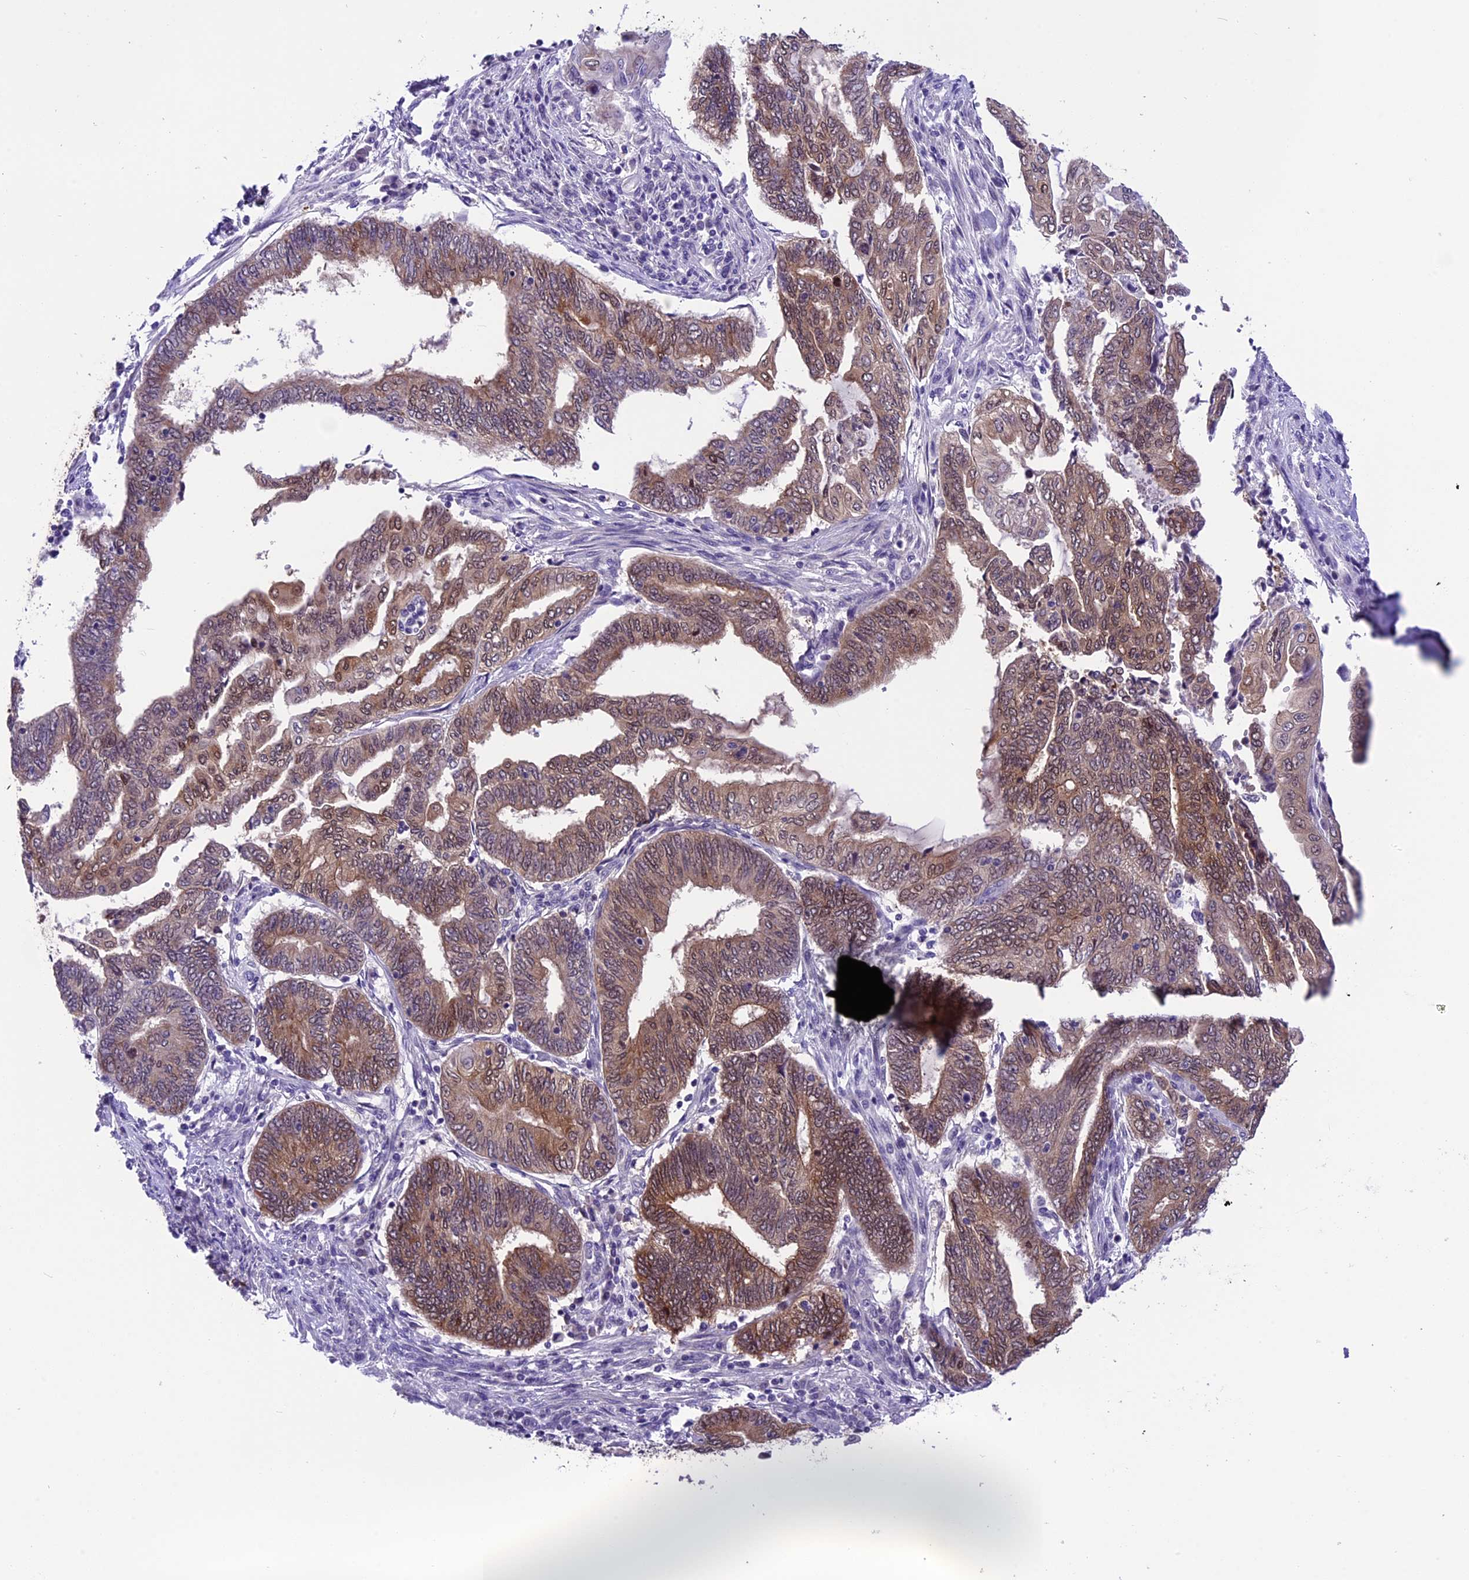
{"staining": {"intensity": "weak", "quantity": "25%-75%", "location": "cytoplasmic/membranous,nuclear"}, "tissue": "endometrial cancer", "cell_type": "Tumor cells", "image_type": "cancer", "snomed": [{"axis": "morphology", "description": "Adenocarcinoma, NOS"}, {"axis": "topography", "description": "Uterus"}, {"axis": "topography", "description": "Endometrium"}], "caption": "A high-resolution image shows immunohistochemistry (IHC) staining of endometrial adenocarcinoma, which shows weak cytoplasmic/membranous and nuclear expression in about 25%-75% of tumor cells.", "gene": "PRR15", "patient": {"sex": "female", "age": 70}}